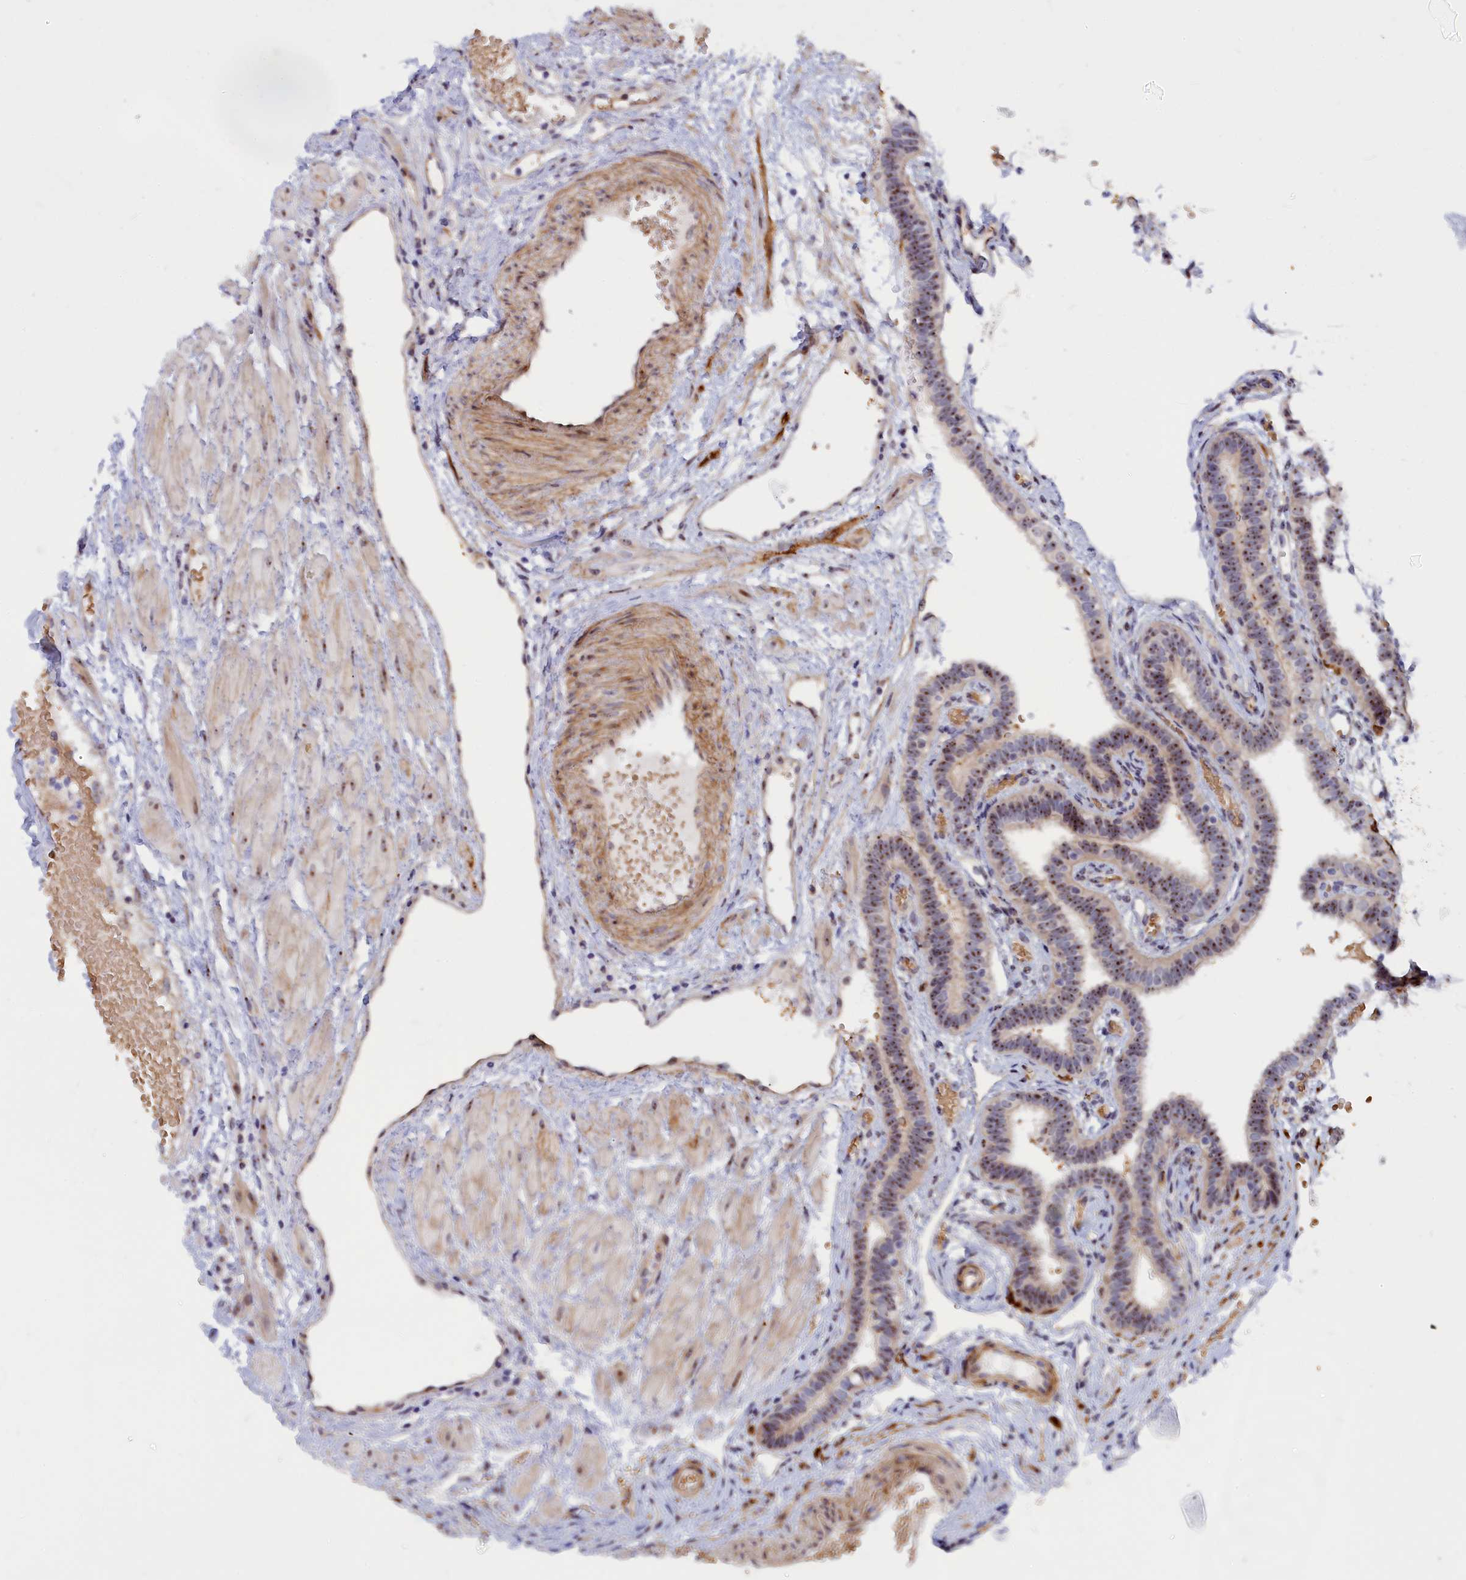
{"staining": {"intensity": "moderate", "quantity": ">75%", "location": "nuclear"}, "tissue": "fallopian tube", "cell_type": "Glandular cells", "image_type": "normal", "snomed": [{"axis": "morphology", "description": "Normal tissue, NOS"}, {"axis": "topography", "description": "Fallopian tube"}], "caption": "Immunohistochemistry (IHC) histopathology image of normal fallopian tube stained for a protein (brown), which reveals medium levels of moderate nuclear staining in about >75% of glandular cells.", "gene": "DBNDD1", "patient": {"sex": "female", "age": 37}}